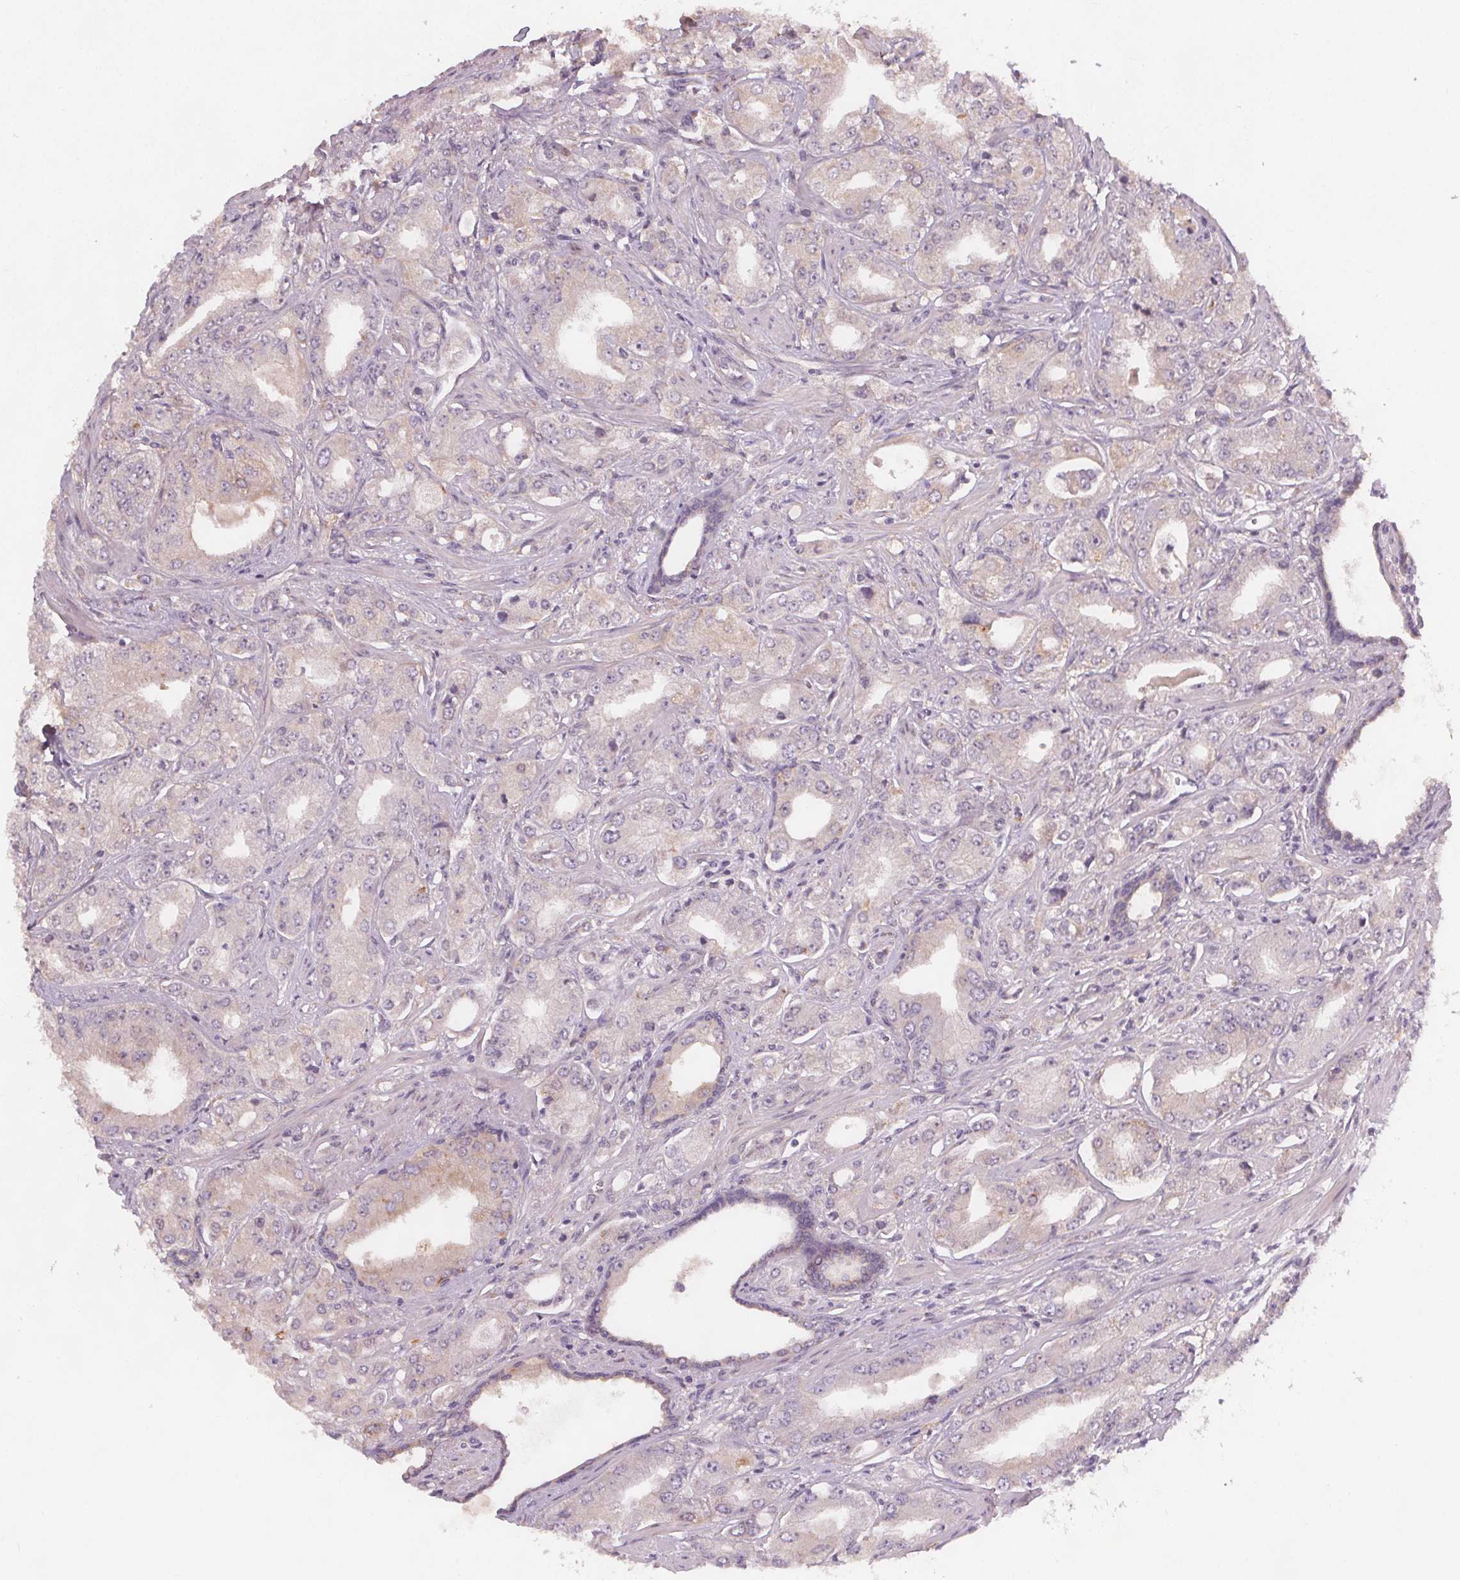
{"staining": {"intensity": "weak", "quantity": "<25%", "location": "cytoplasmic/membranous"}, "tissue": "prostate cancer", "cell_type": "Tumor cells", "image_type": "cancer", "snomed": [{"axis": "morphology", "description": "Adenocarcinoma, Low grade"}, {"axis": "topography", "description": "Prostate"}], "caption": "A photomicrograph of human prostate low-grade adenocarcinoma is negative for staining in tumor cells.", "gene": "VNN1", "patient": {"sex": "male", "age": 60}}